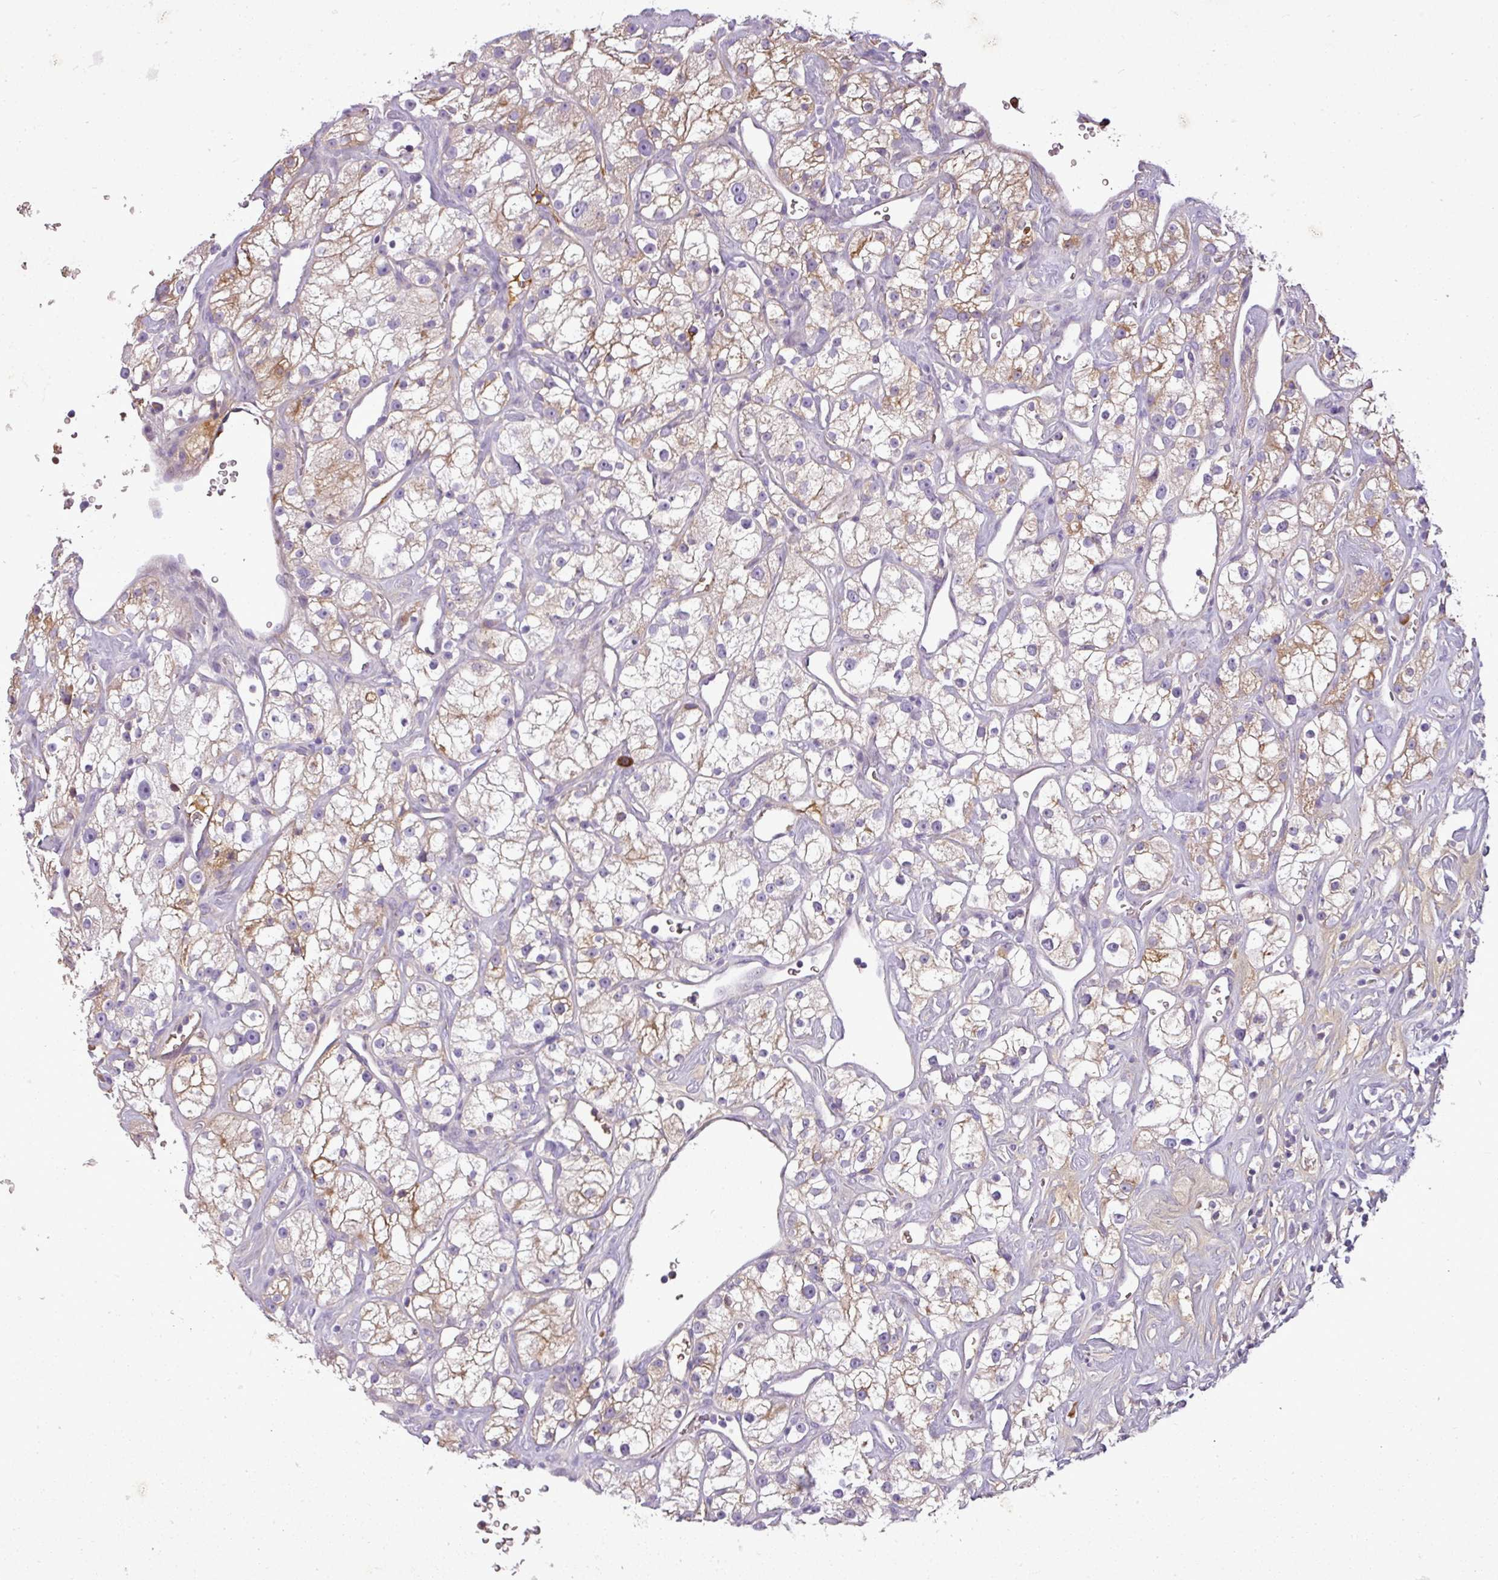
{"staining": {"intensity": "moderate", "quantity": "25%-75%", "location": "cytoplasmic/membranous"}, "tissue": "renal cancer", "cell_type": "Tumor cells", "image_type": "cancer", "snomed": [{"axis": "morphology", "description": "Adenocarcinoma, NOS"}, {"axis": "topography", "description": "Kidney"}], "caption": "A photomicrograph showing moderate cytoplasmic/membranous staining in about 25%-75% of tumor cells in adenocarcinoma (renal), as visualized by brown immunohistochemical staining.", "gene": "C4B", "patient": {"sex": "male", "age": 77}}